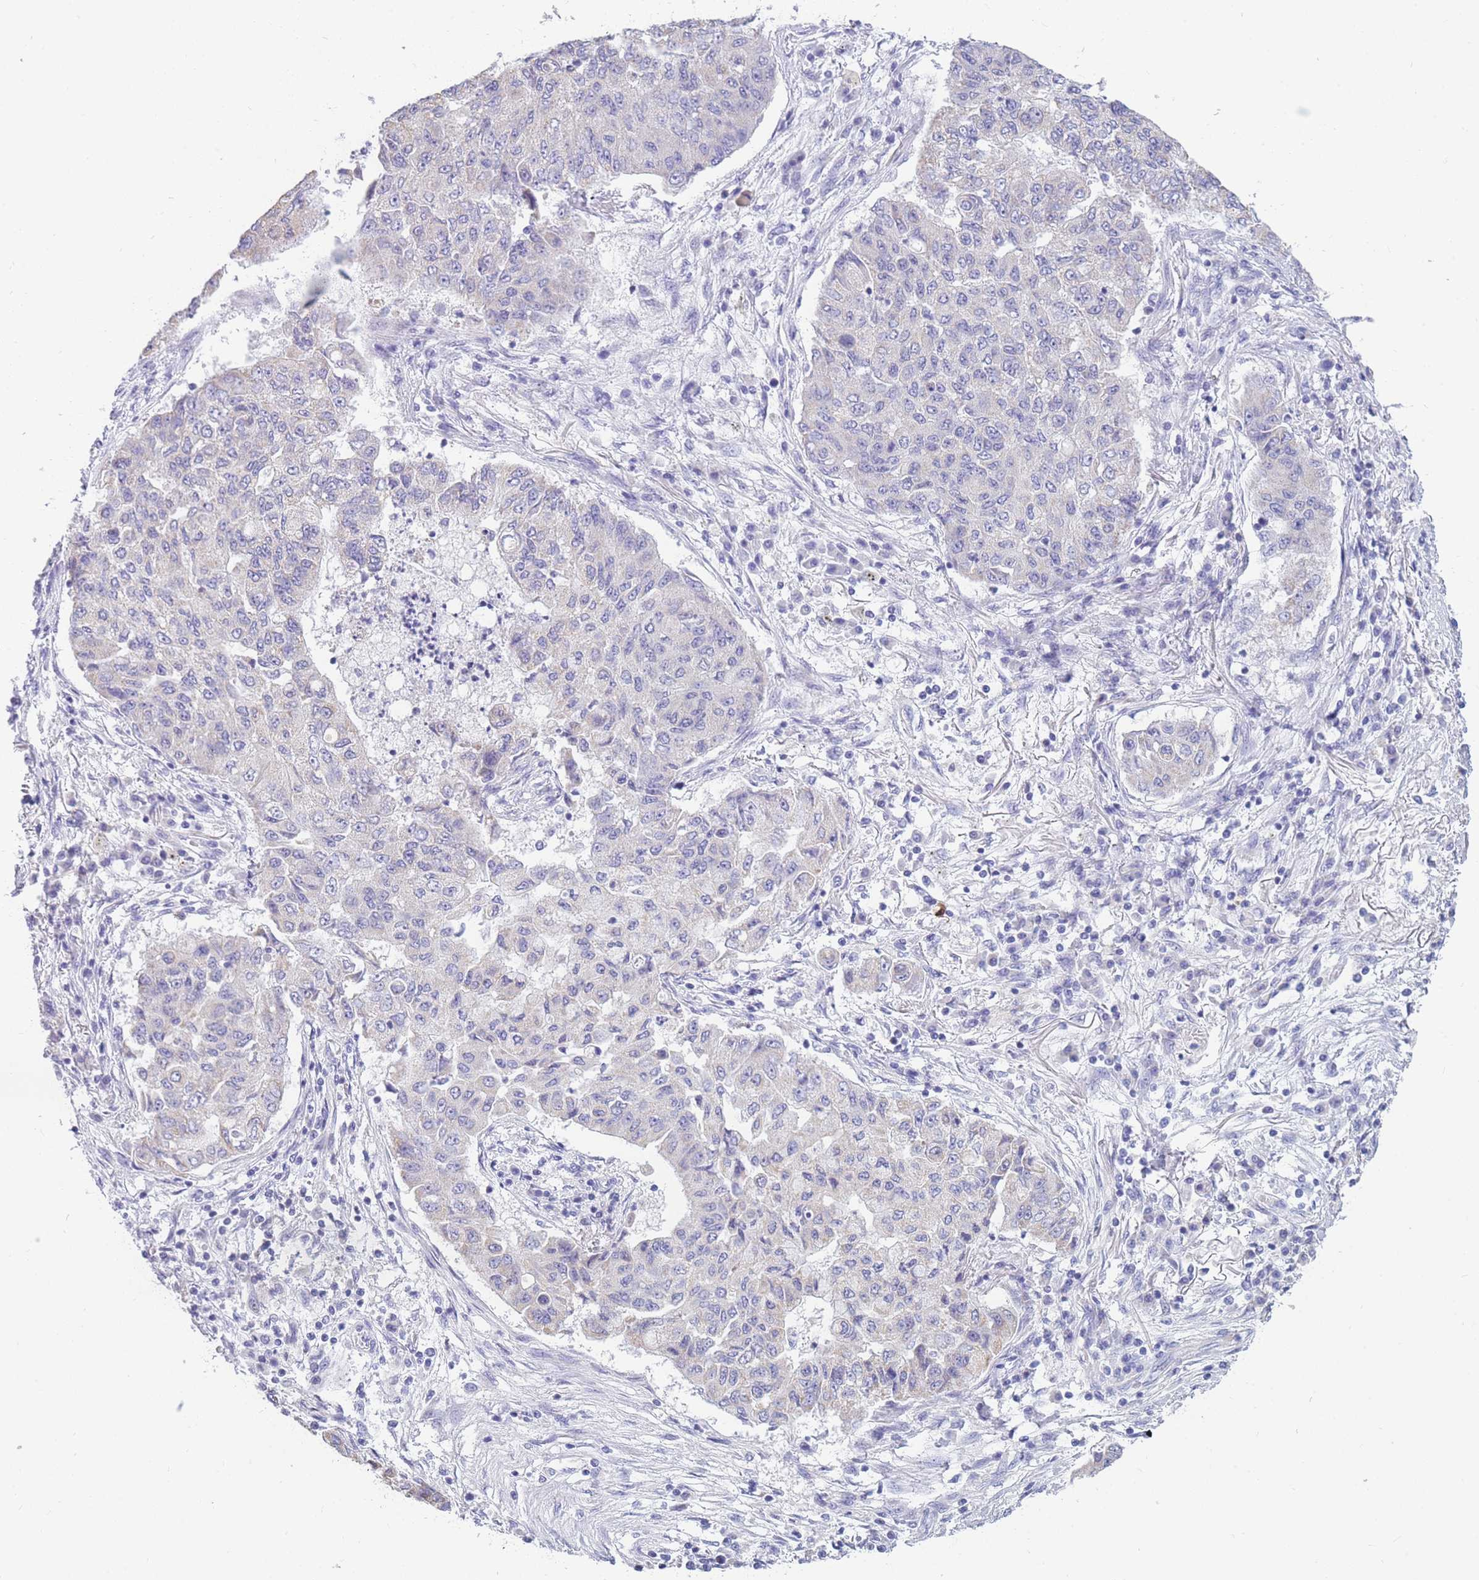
{"staining": {"intensity": "negative", "quantity": "none", "location": "none"}, "tissue": "lung cancer", "cell_type": "Tumor cells", "image_type": "cancer", "snomed": [{"axis": "morphology", "description": "Squamous cell carcinoma, NOS"}, {"axis": "topography", "description": "Lung"}], "caption": "IHC of human lung cancer (squamous cell carcinoma) displays no positivity in tumor cells. (DAB (3,3'-diaminobenzidine) immunohistochemistry (IHC) visualized using brightfield microscopy, high magnification).", "gene": "DHRS11", "patient": {"sex": "male", "age": 74}}